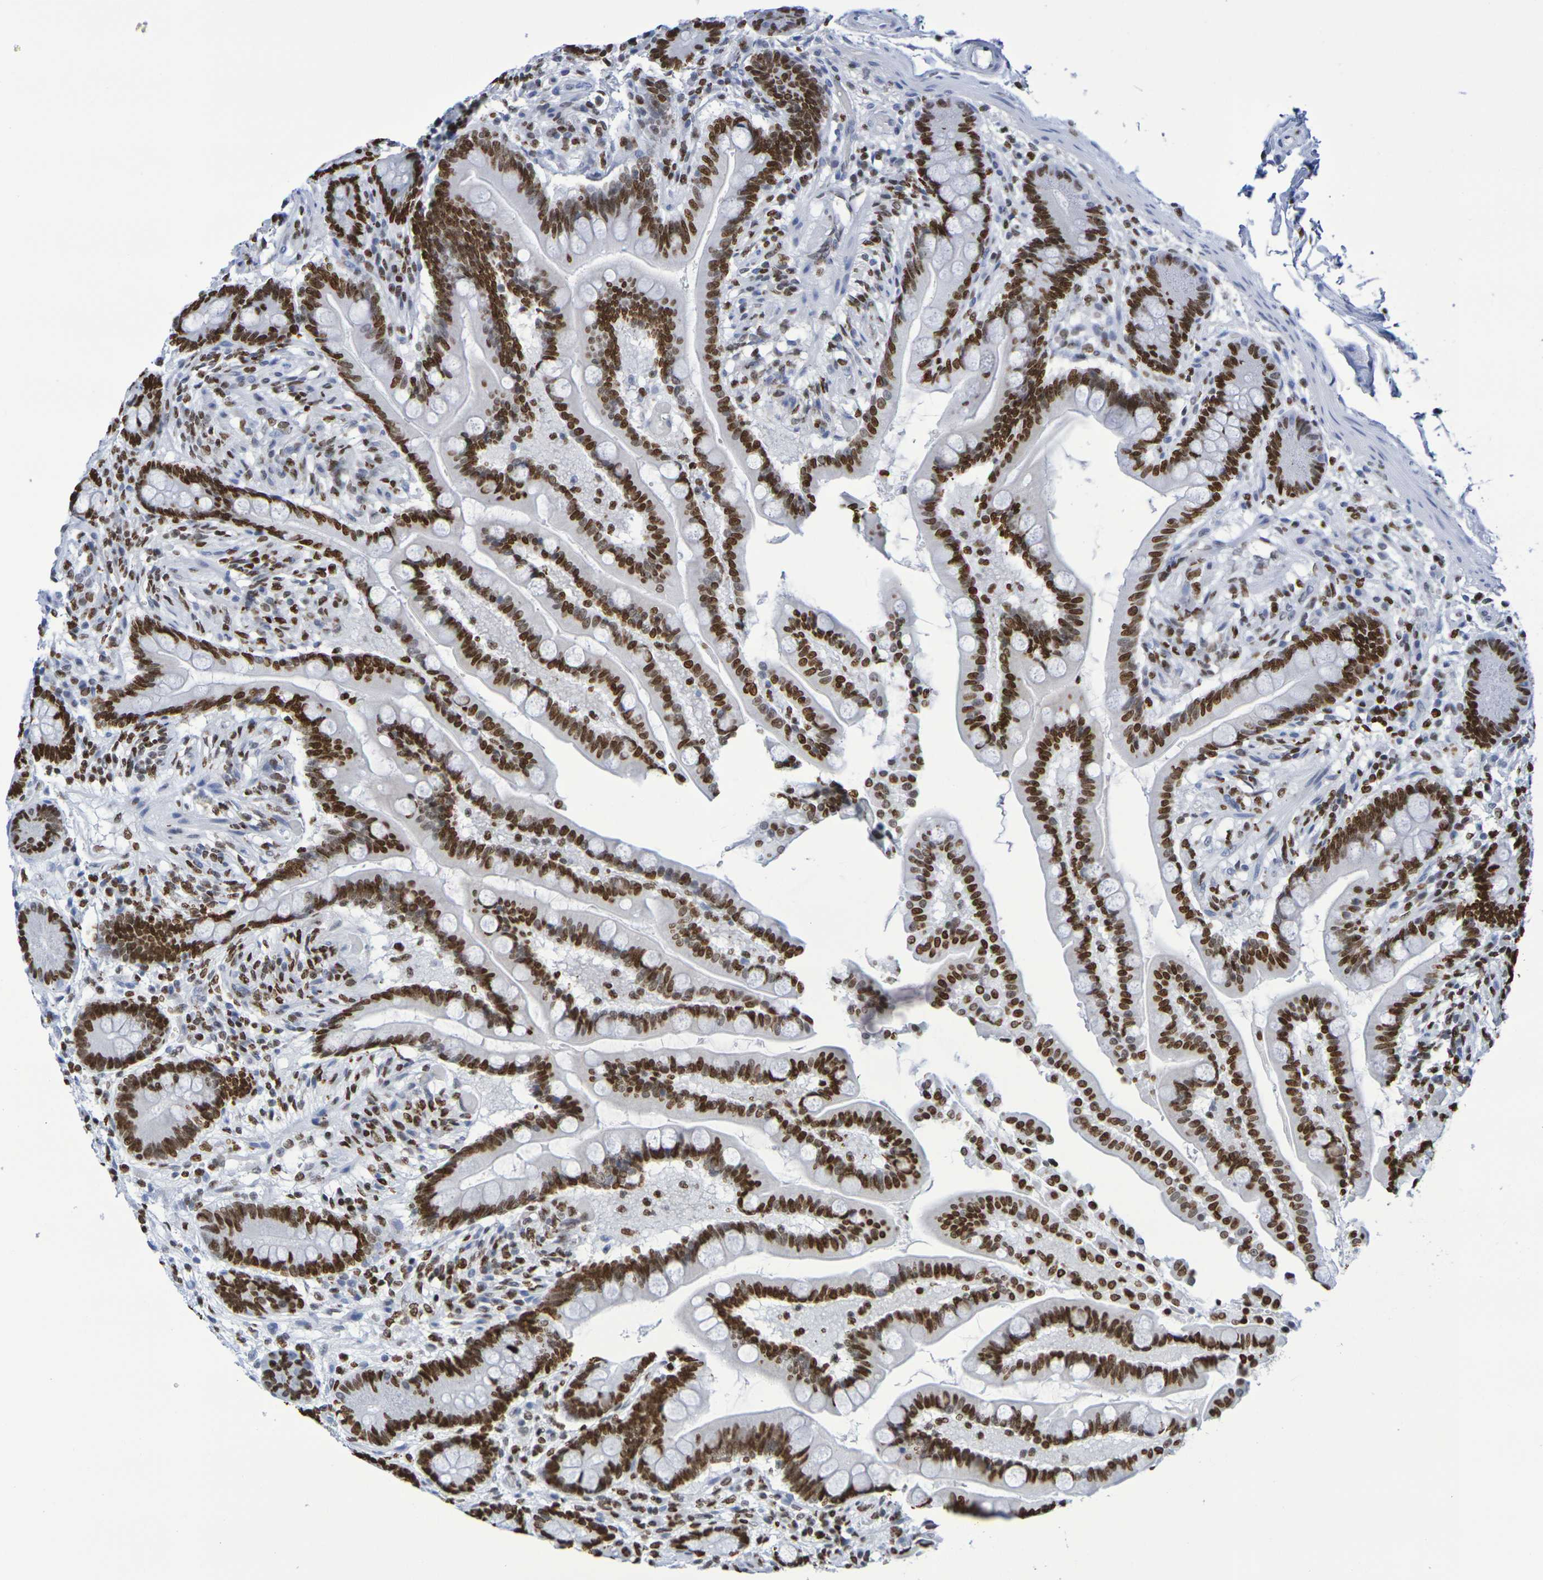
{"staining": {"intensity": "negative", "quantity": "none", "location": "none"}, "tissue": "colon", "cell_type": "Endothelial cells", "image_type": "normal", "snomed": [{"axis": "morphology", "description": "Normal tissue, NOS"}, {"axis": "topography", "description": "Colon"}], "caption": "This micrograph is of normal colon stained with IHC to label a protein in brown with the nuclei are counter-stained blue. There is no staining in endothelial cells. Nuclei are stained in blue.", "gene": "H1", "patient": {"sex": "male", "age": 73}}